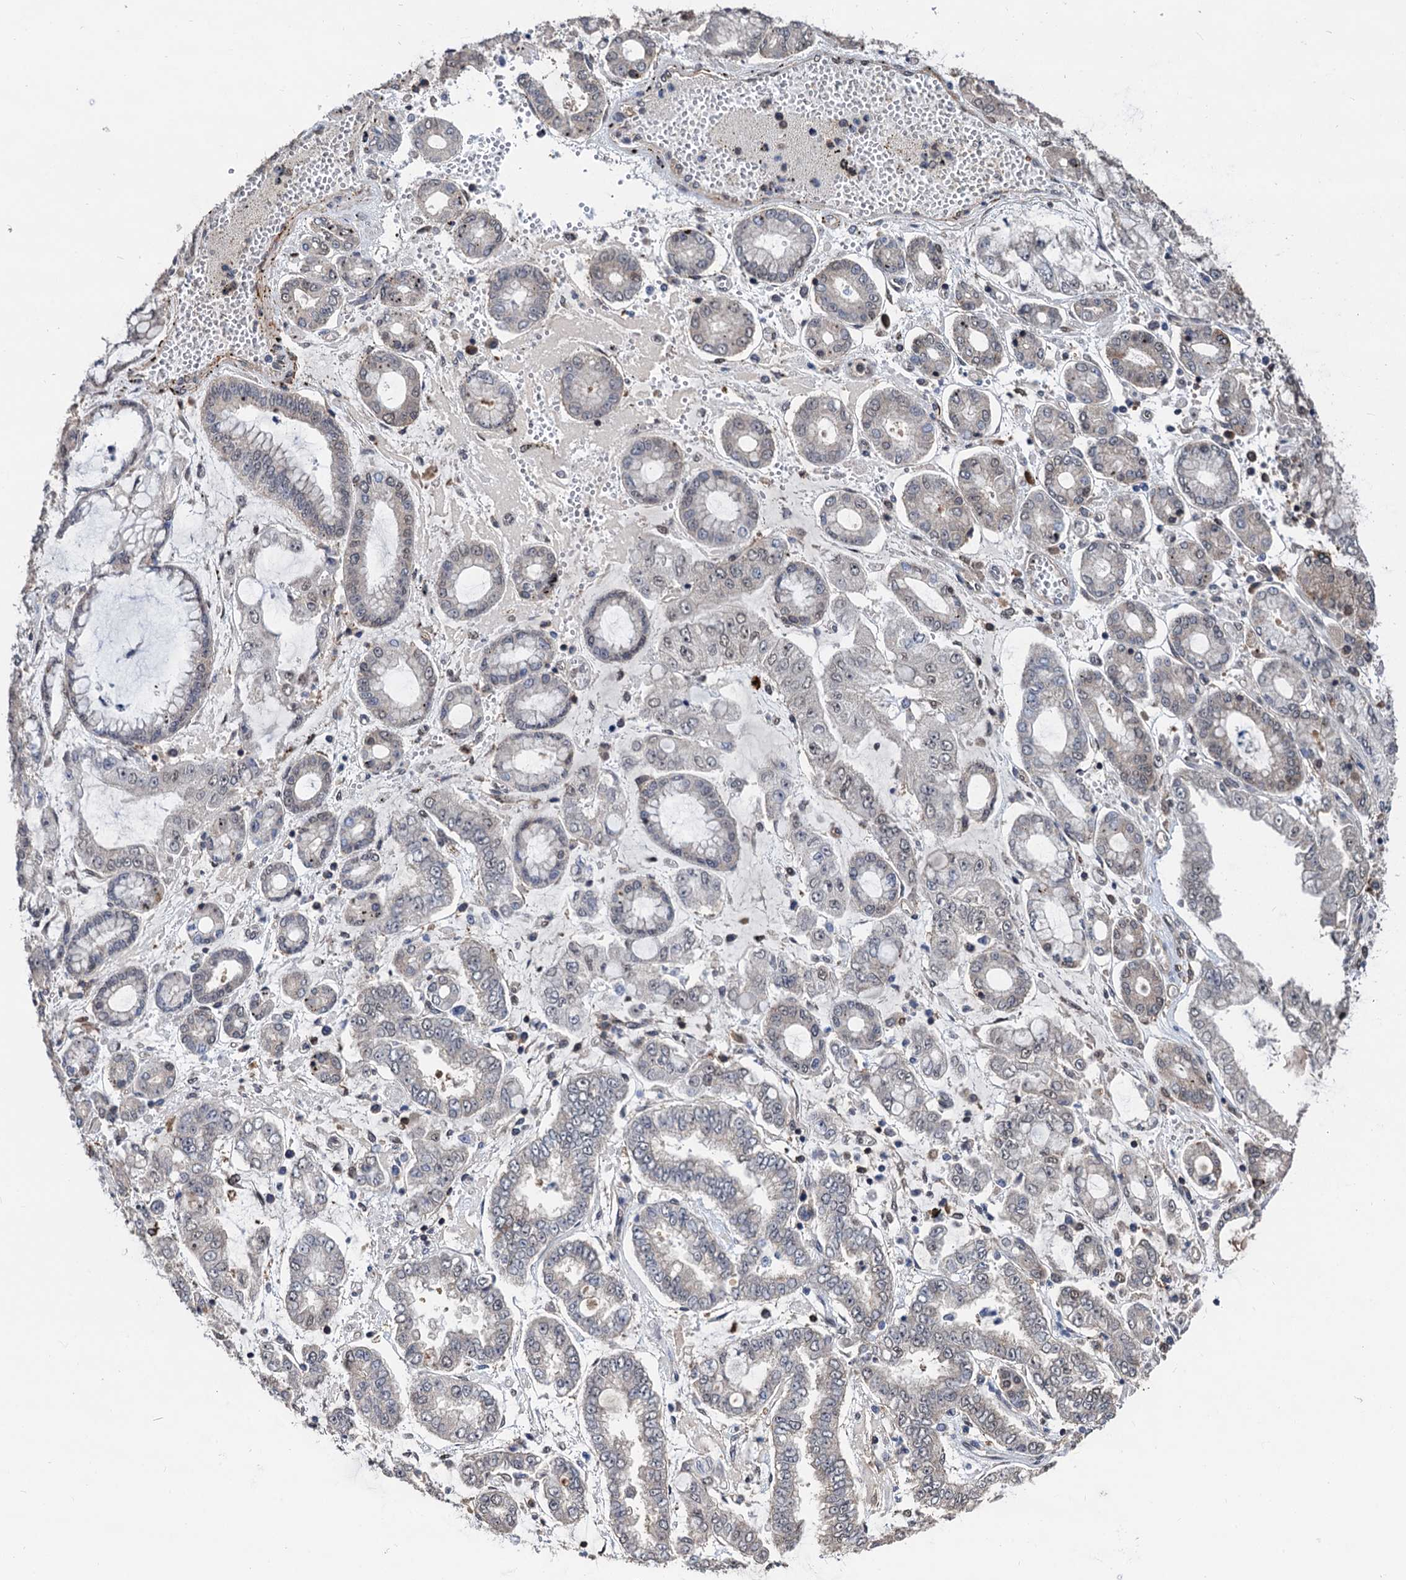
{"staining": {"intensity": "weak", "quantity": "25%-75%", "location": "nuclear"}, "tissue": "stomach cancer", "cell_type": "Tumor cells", "image_type": "cancer", "snomed": [{"axis": "morphology", "description": "Adenocarcinoma, NOS"}, {"axis": "topography", "description": "Stomach"}], "caption": "Brown immunohistochemical staining in human stomach cancer displays weak nuclear positivity in about 25%-75% of tumor cells.", "gene": "PSMD4", "patient": {"sex": "male", "age": 76}}